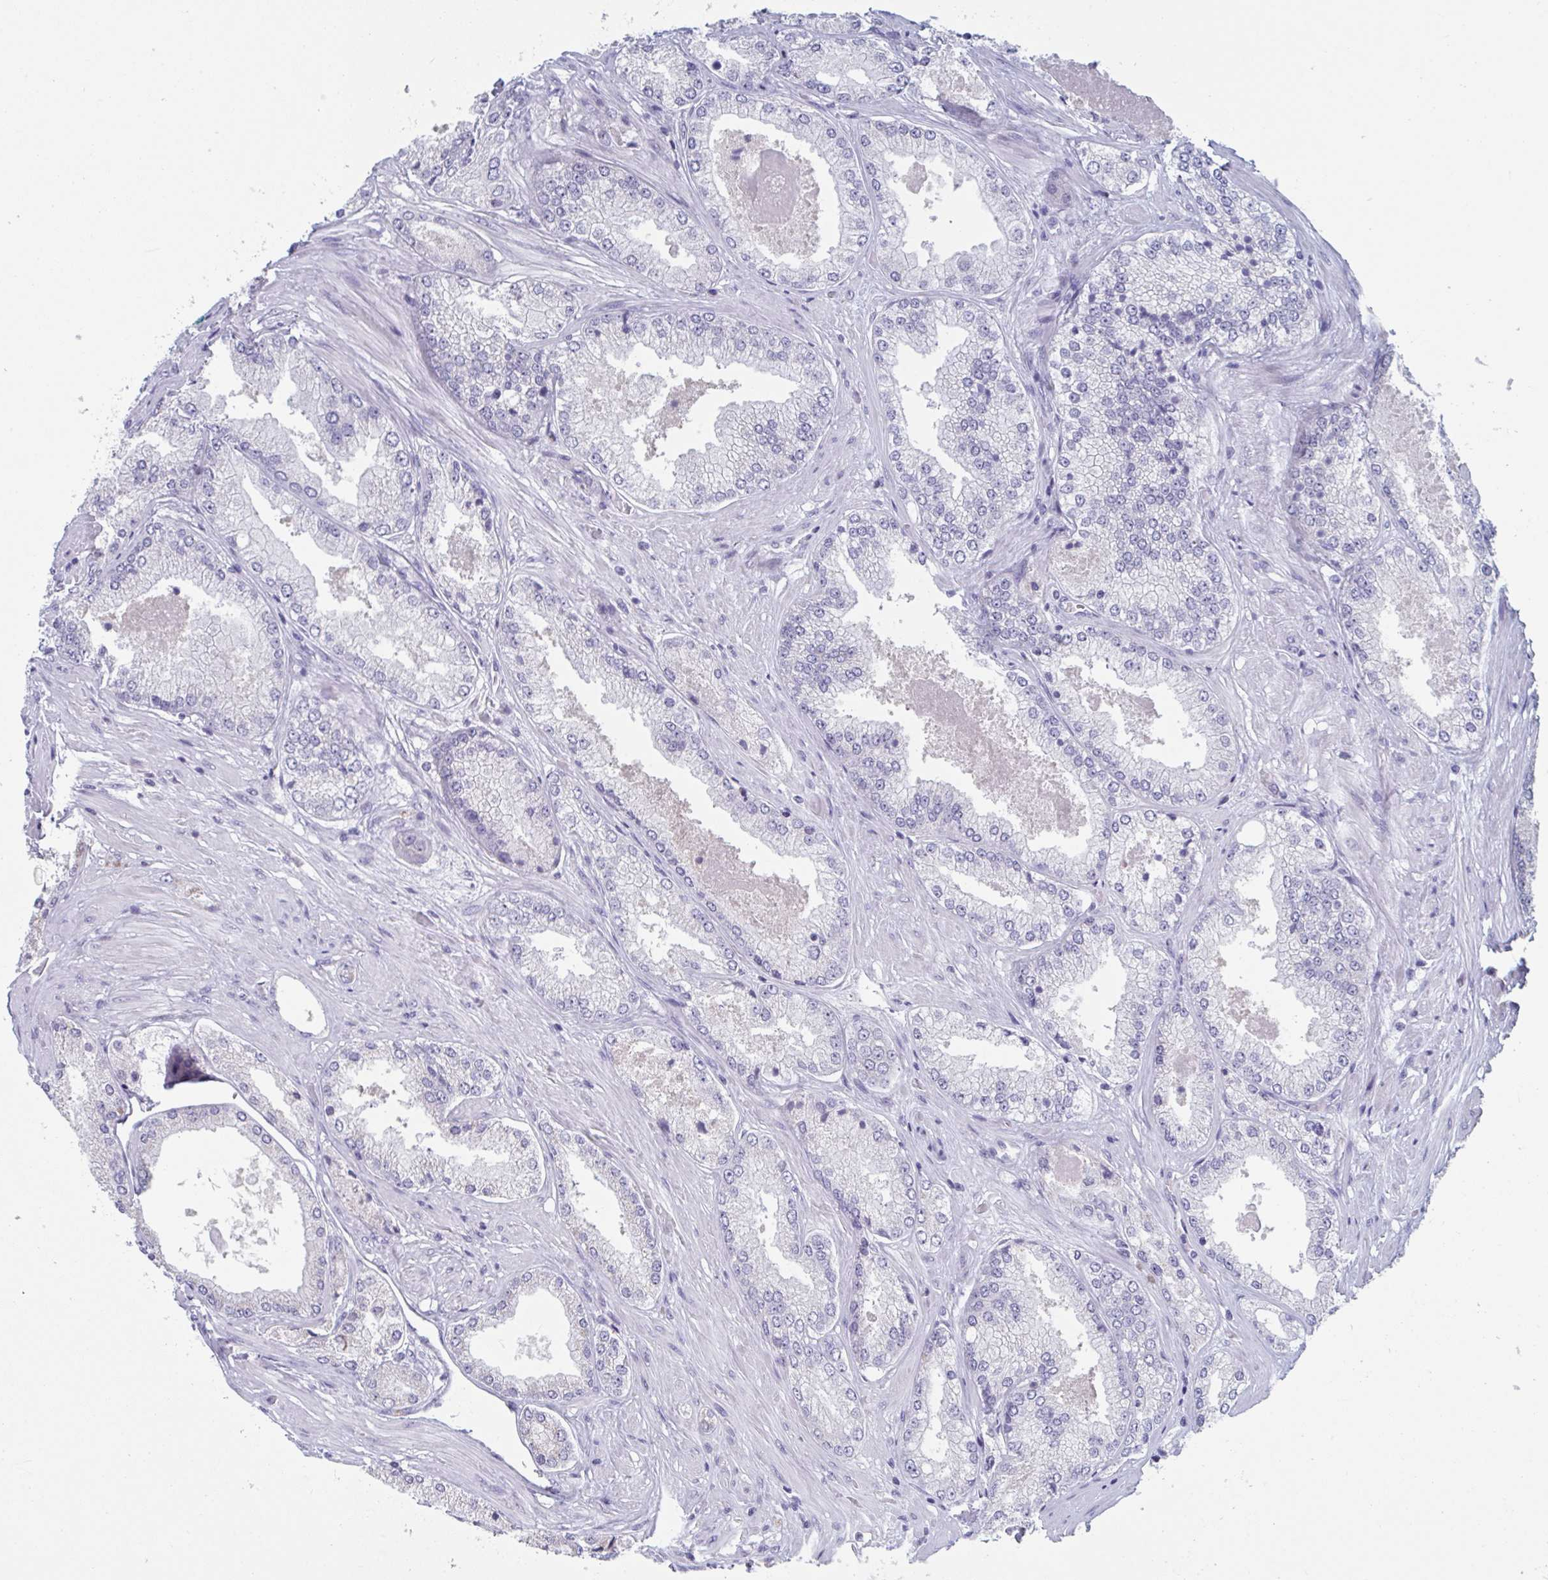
{"staining": {"intensity": "negative", "quantity": "none", "location": "none"}, "tissue": "prostate cancer", "cell_type": "Tumor cells", "image_type": "cancer", "snomed": [{"axis": "morphology", "description": "Adenocarcinoma, Low grade"}, {"axis": "topography", "description": "Prostate"}], "caption": "A photomicrograph of low-grade adenocarcinoma (prostate) stained for a protein reveals no brown staining in tumor cells. (DAB immunohistochemistry (IHC), high magnification).", "gene": "NDUFC2", "patient": {"sex": "male", "age": 68}}